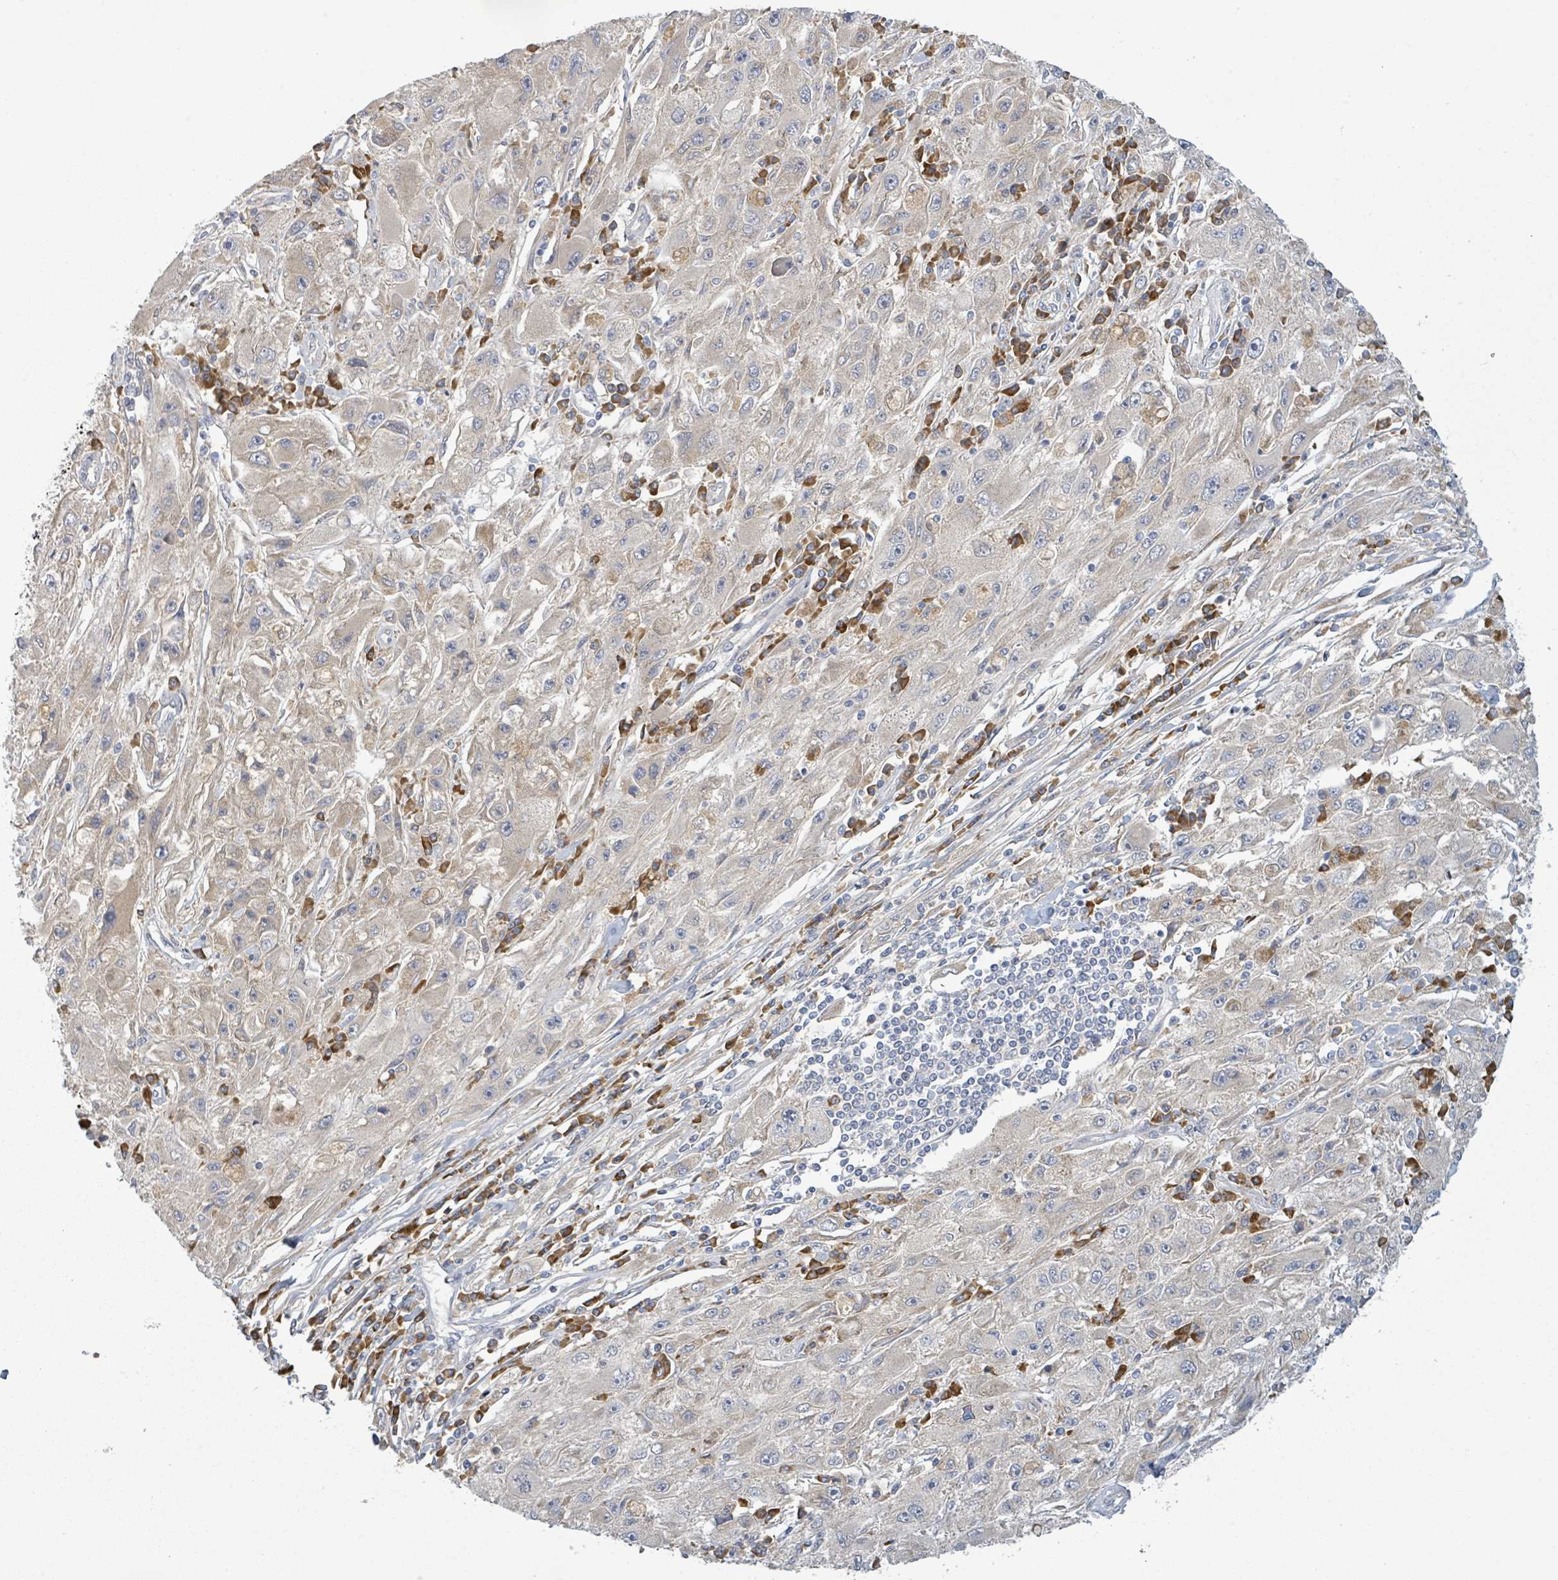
{"staining": {"intensity": "negative", "quantity": "none", "location": "none"}, "tissue": "melanoma", "cell_type": "Tumor cells", "image_type": "cancer", "snomed": [{"axis": "morphology", "description": "Malignant melanoma, Metastatic site"}, {"axis": "topography", "description": "Skin"}], "caption": "Tumor cells show no significant positivity in malignant melanoma (metastatic site).", "gene": "ATP13A1", "patient": {"sex": "male", "age": 53}}